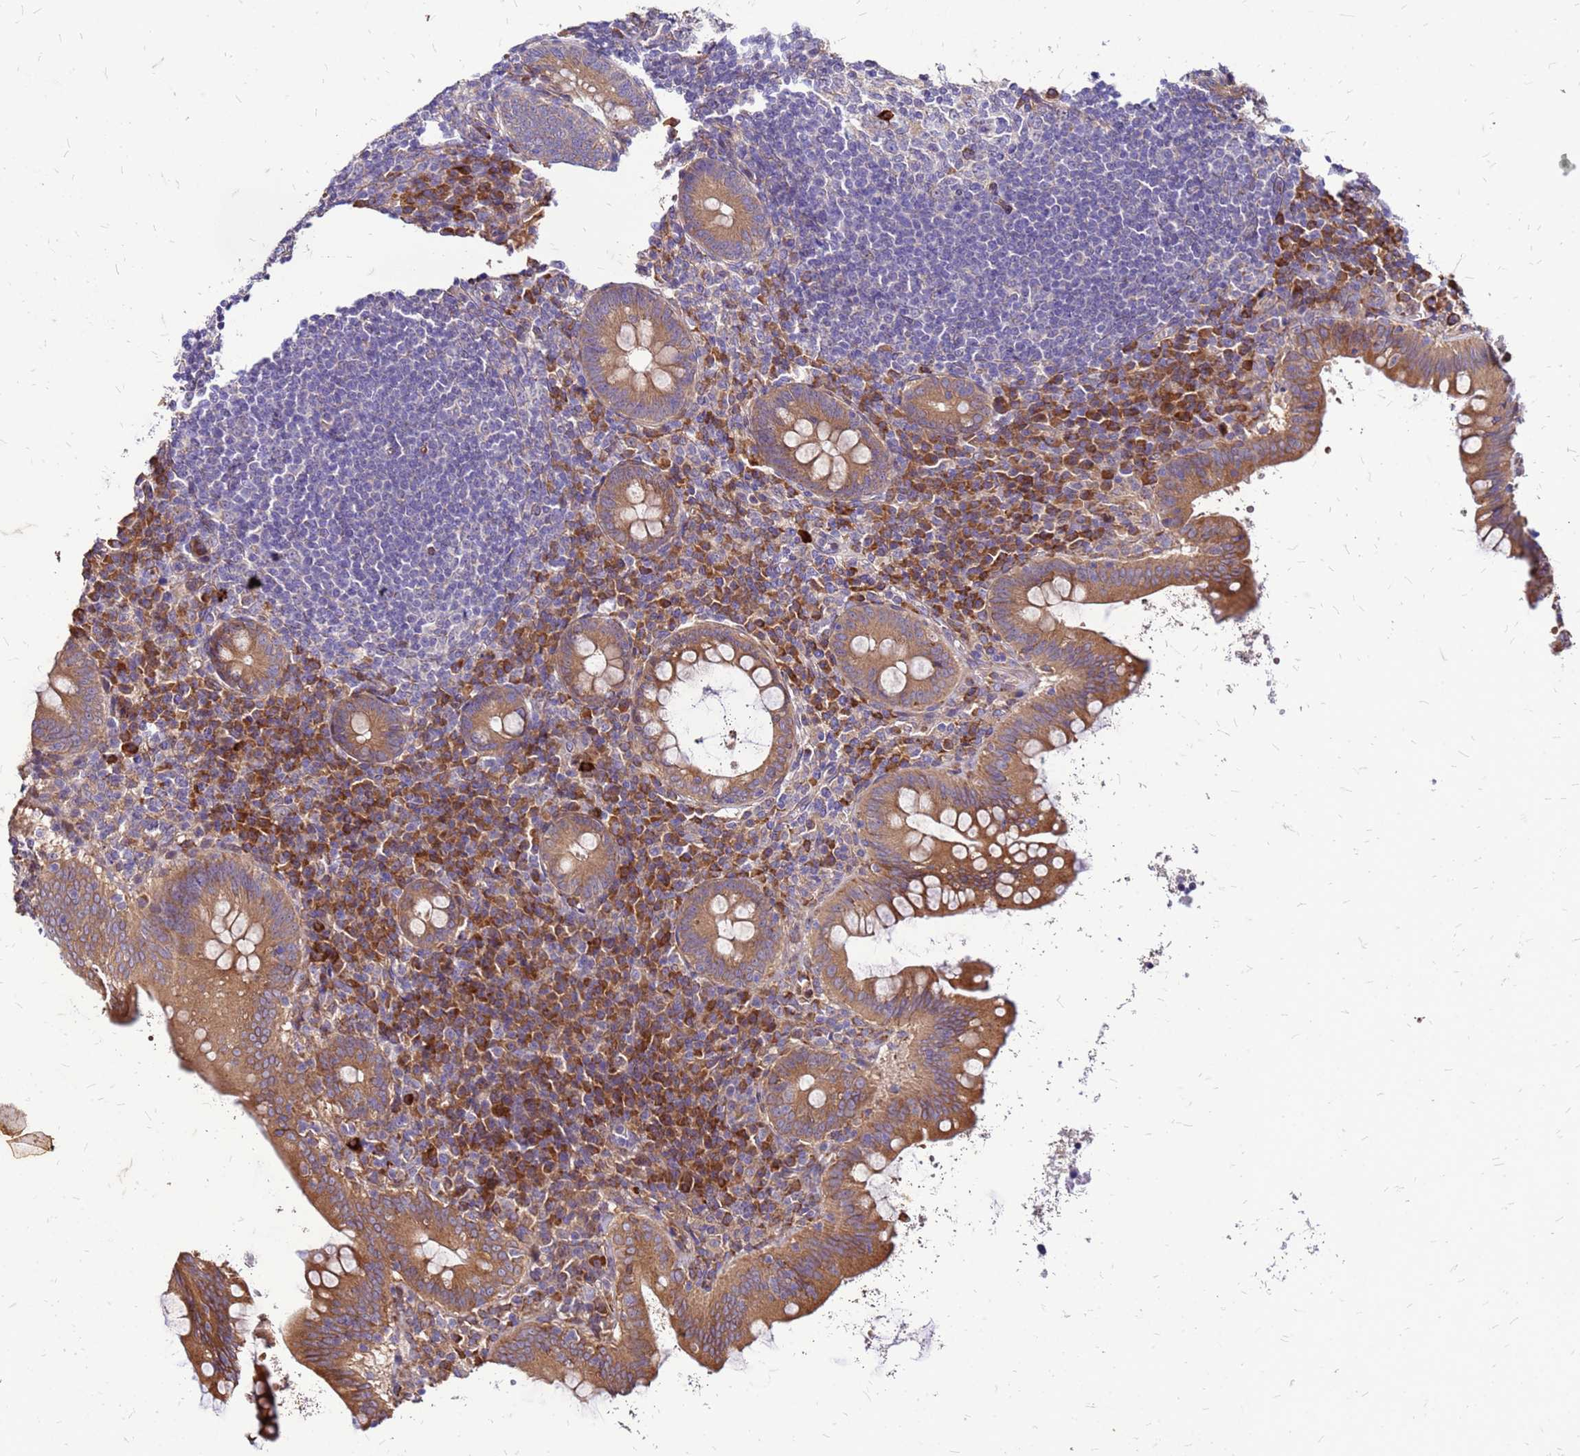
{"staining": {"intensity": "moderate", "quantity": ">75%", "location": "cytoplasmic/membranous"}, "tissue": "appendix", "cell_type": "Glandular cells", "image_type": "normal", "snomed": [{"axis": "morphology", "description": "Normal tissue, NOS"}, {"axis": "topography", "description": "Appendix"}], "caption": "Moderate cytoplasmic/membranous expression for a protein is appreciated in approximately >75% of glandular cells of unremarkable appendix using IHC.", "gene": "VMO1", "patient": {"sex": "female", "age": 33}}